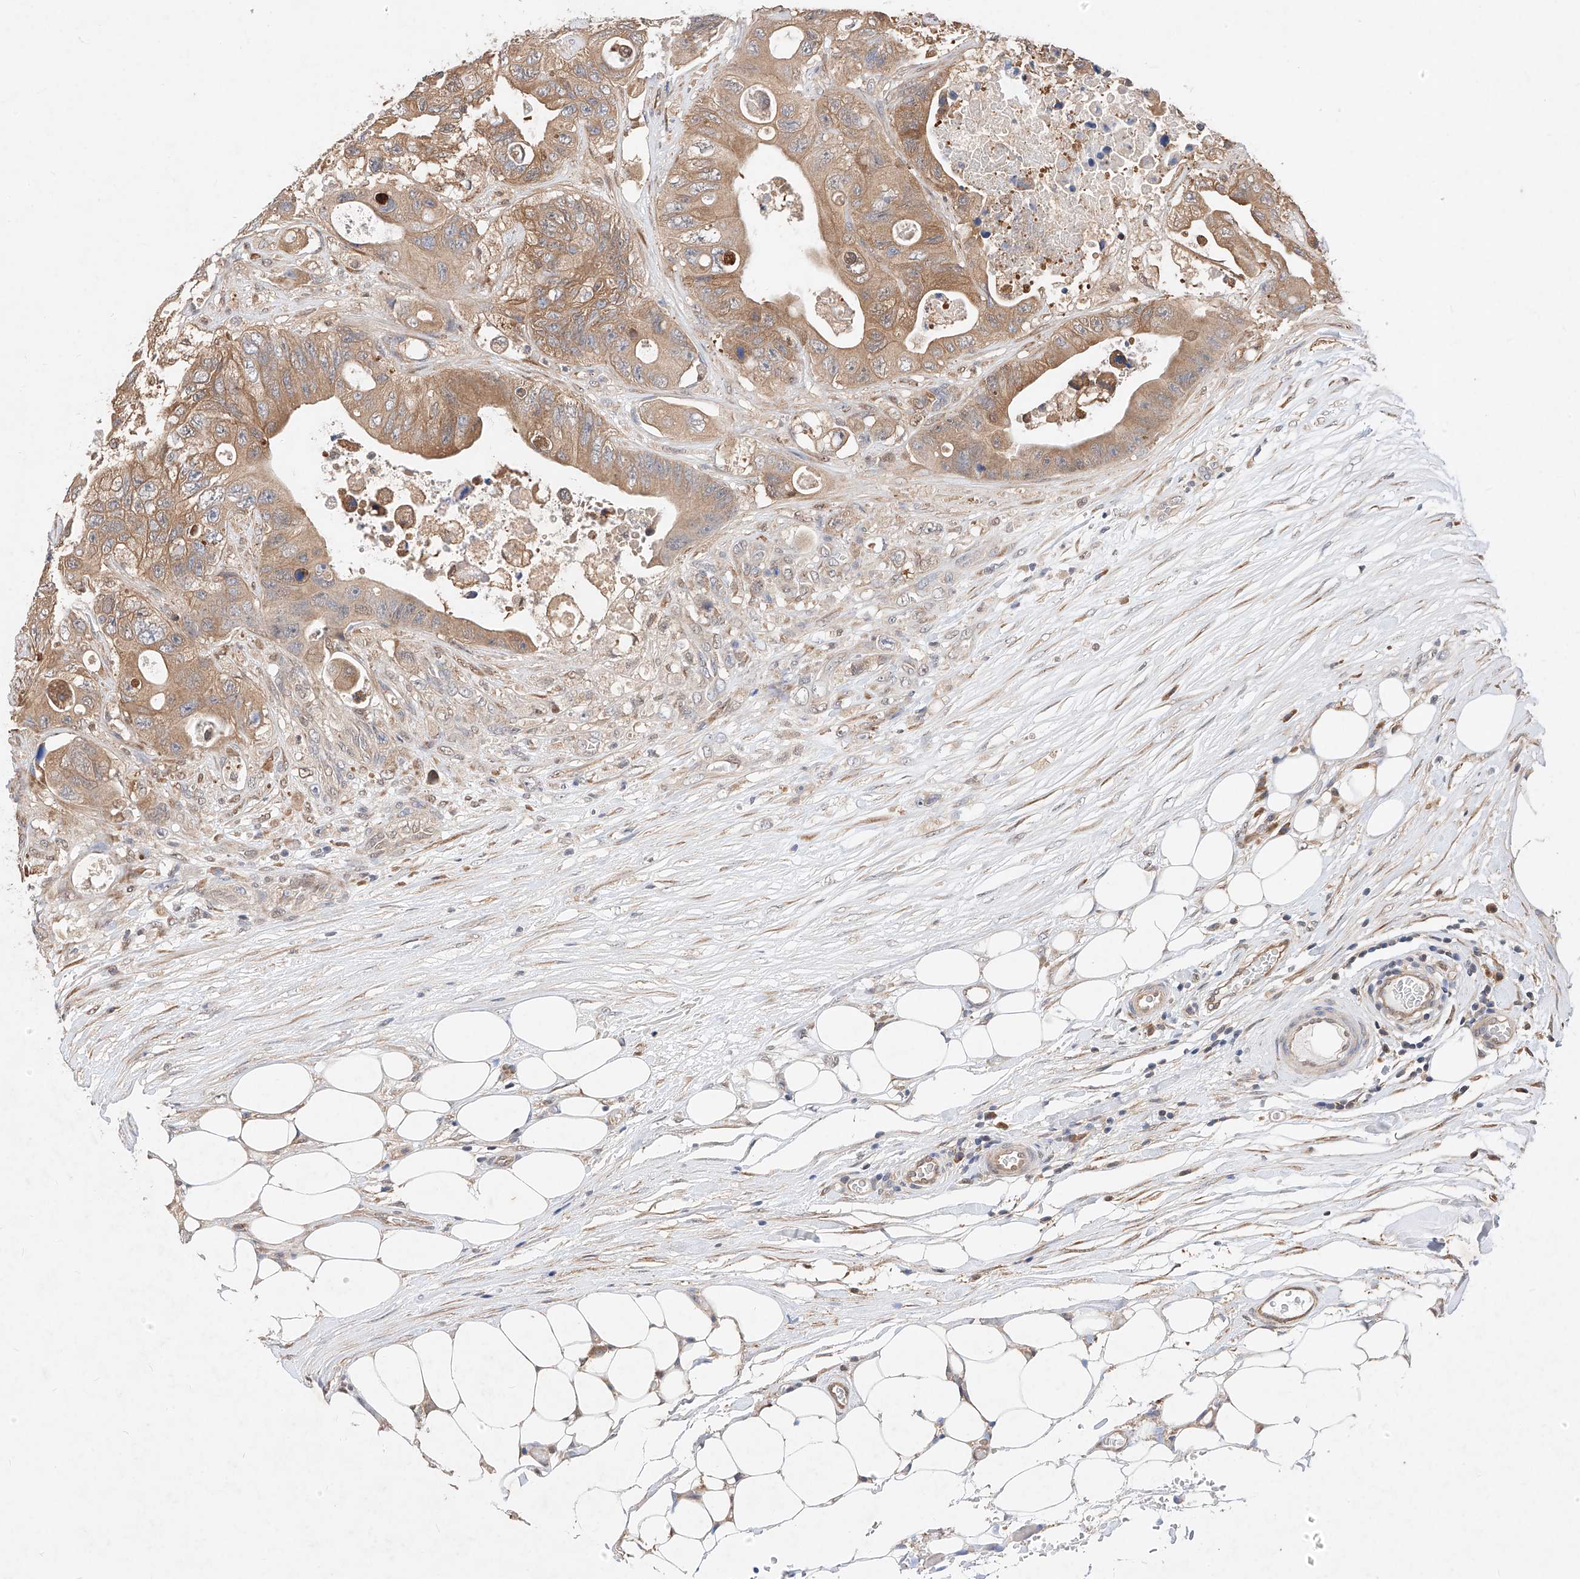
{"staining": {"intensity": "moderate", "quantity": ">75%", "location": "cytoplasmic/membranous"}, "tissue": "colorectal cancer", "cell_type": "Tumor cells", "image_type": "cancer", "snomed": [{"axis": "morphology", "description": "Adenocarcinoma, NOS"}, {"axis": "topography", "description": "Colon"}], "caption": "Immunohistochemistry (IHC) micrograph of neoplastic tissue: human colorectal cancer stained using immunohistochemistry (IHC) reveals medium levels of moderate protein expression localized specifically in the cytoplasmic/membranous of tumor cells, appearing as a cytoplasmic/membranous brown color.", "gene": "ZSCAN4", "patient": {"sex": "female", "age": 46}}